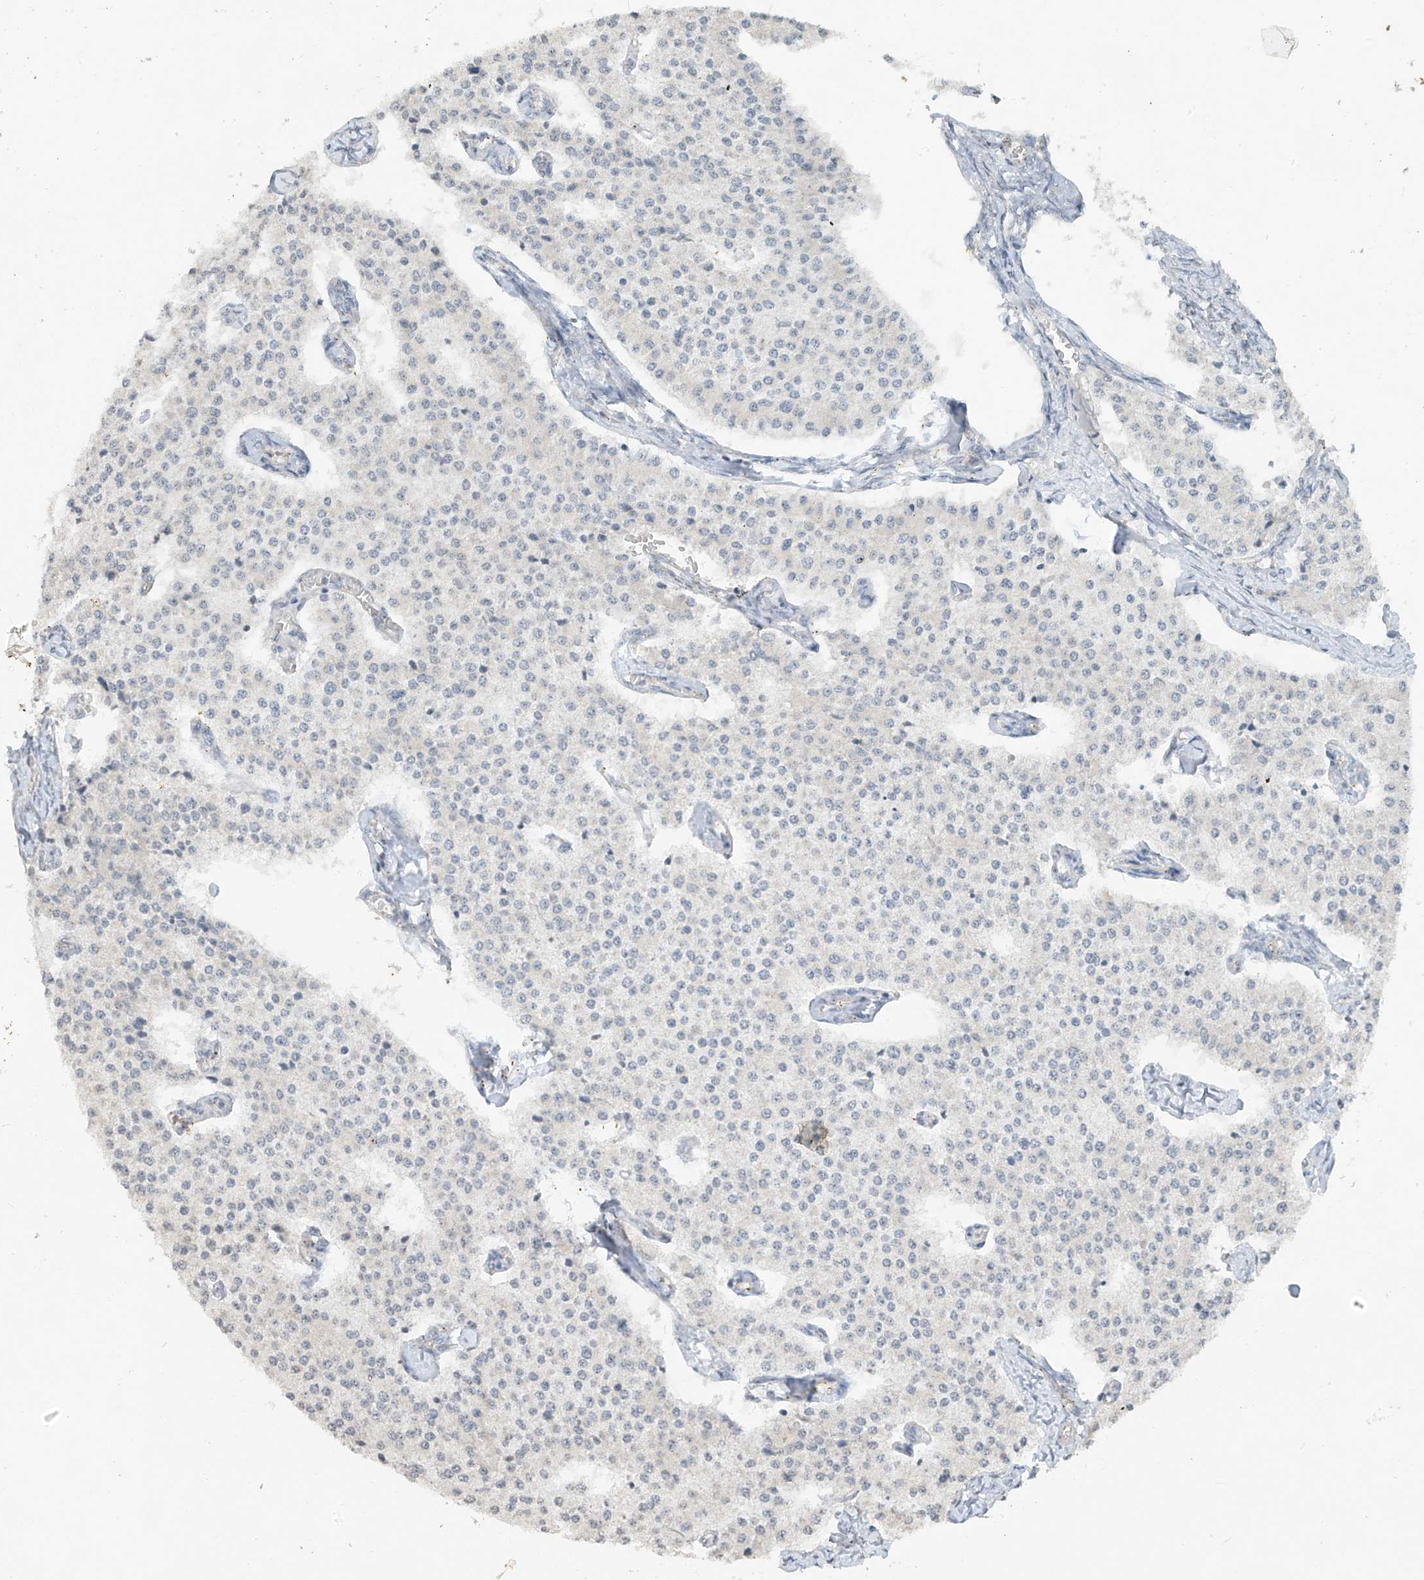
{"staining": {"intensity": "negative", "quantity": "none", "location": "none"}, "tissue": "carcinoid", "cell_type": "Tumor cells", "image_type": "cancer", "snomed": [{"axis": "morphology", "description": "Carcinoid, malignant, NOS"}, {"axis": "topography", "description": "Colon"}], "caption": "Immunohistochemistry photomicrograph of carcinoid (malignant) stained for a protein (brown), which demonstrates no expression in tumor cells.", "gene": "DGKQ", "patient": {"sex": "female", "age": 52}}